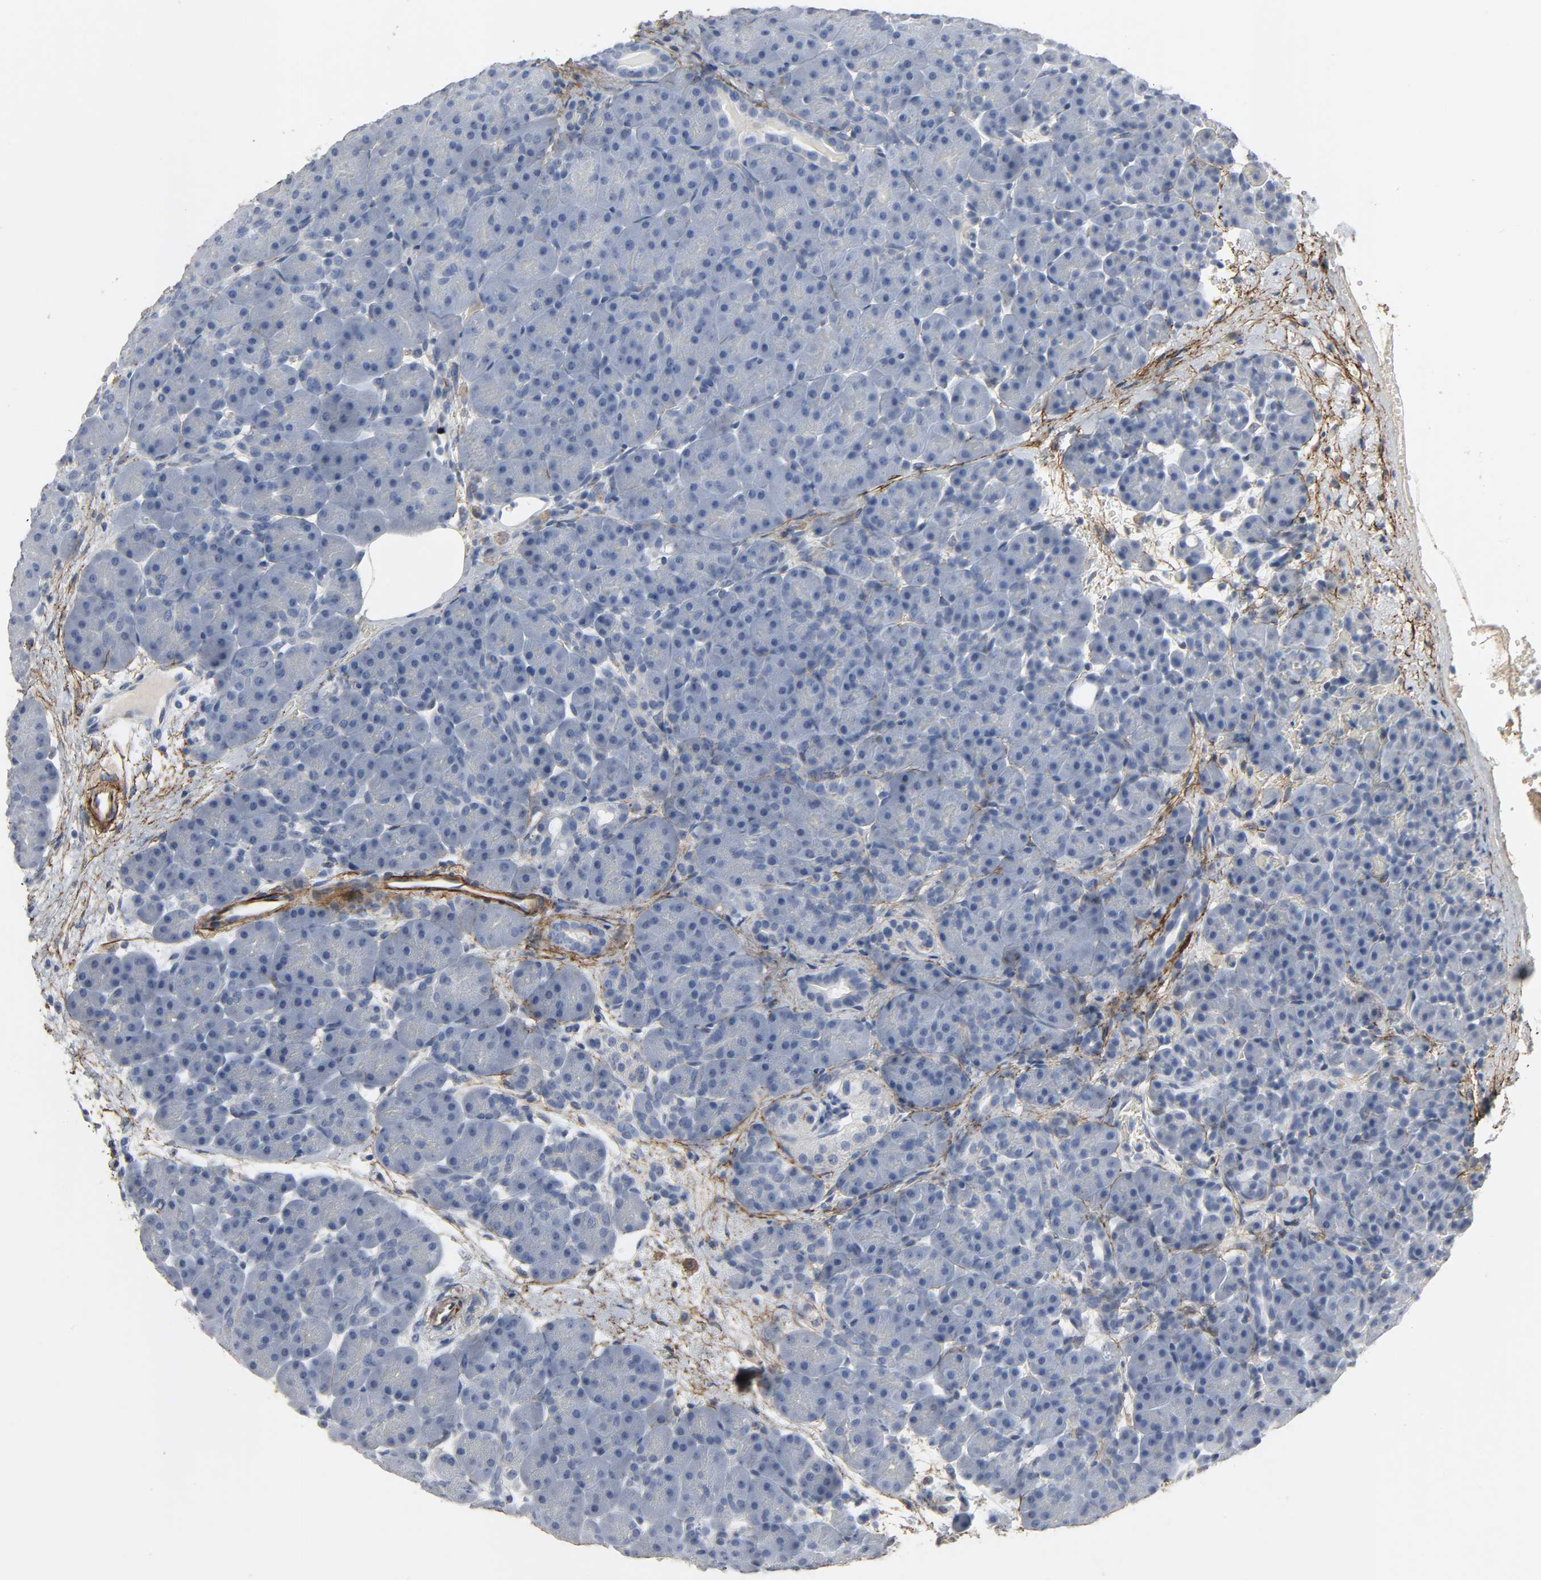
{"staining": {"intensity": "negative", "quantity": "none", "location": "none"}, "tissue": "pancreas", "cell_type": "Exocrine glandular cells", "image_type": "normal", "snomed": [{"axis": "morphology", "description": "Normal tissue, NOS"}, {"axis": "topography", "description": "Pancreas"}], "caption": "This is an immunohistochemistry histopathology image of normal human pancreas. There is no staining in exocrine glandular cells.", "gene": "FBLN5", "patient": {"sex": "male", "age": 66}}